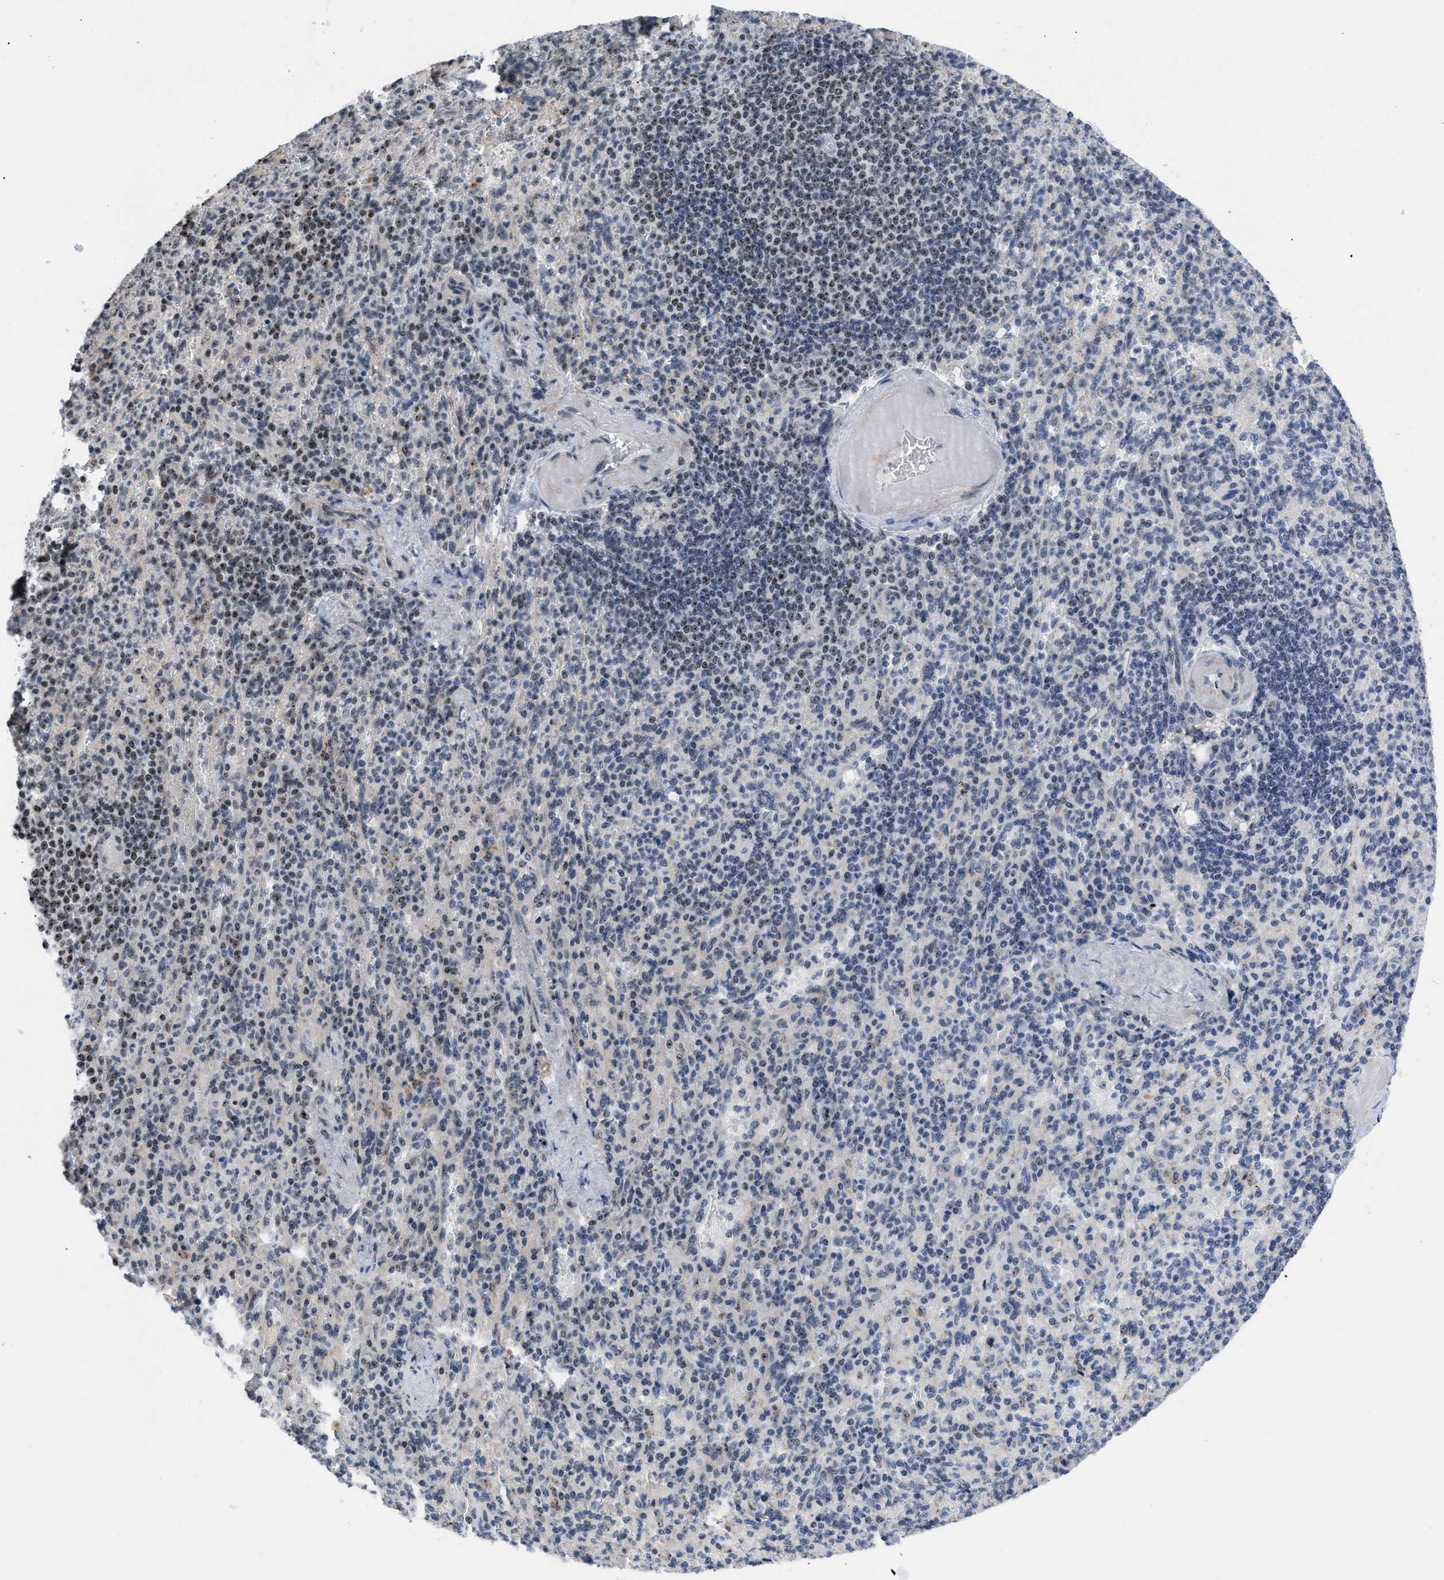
{"staining": {"intensity": "moderate", "quantity": "25%-75%", "location": "nuclear"}, "tissue": "spleen", "cell_type": "Cells in red pulp", "image_type": "normal", "snomed": [{"axis": "morphology", "description": "Normal tissue, NOS"}, {"axis": "topography", "description": "Spleen"}], "caption": "The immunohistochemical stain shows moderate nuclear staining in cells in red pulp of benign spleen. (DAB (3,3'-diaminobenzidine) = brown stain, brightfield microscopy at high magnification).", "gene": "NOP58", "patient": {"sex": "female", "age": 74}}